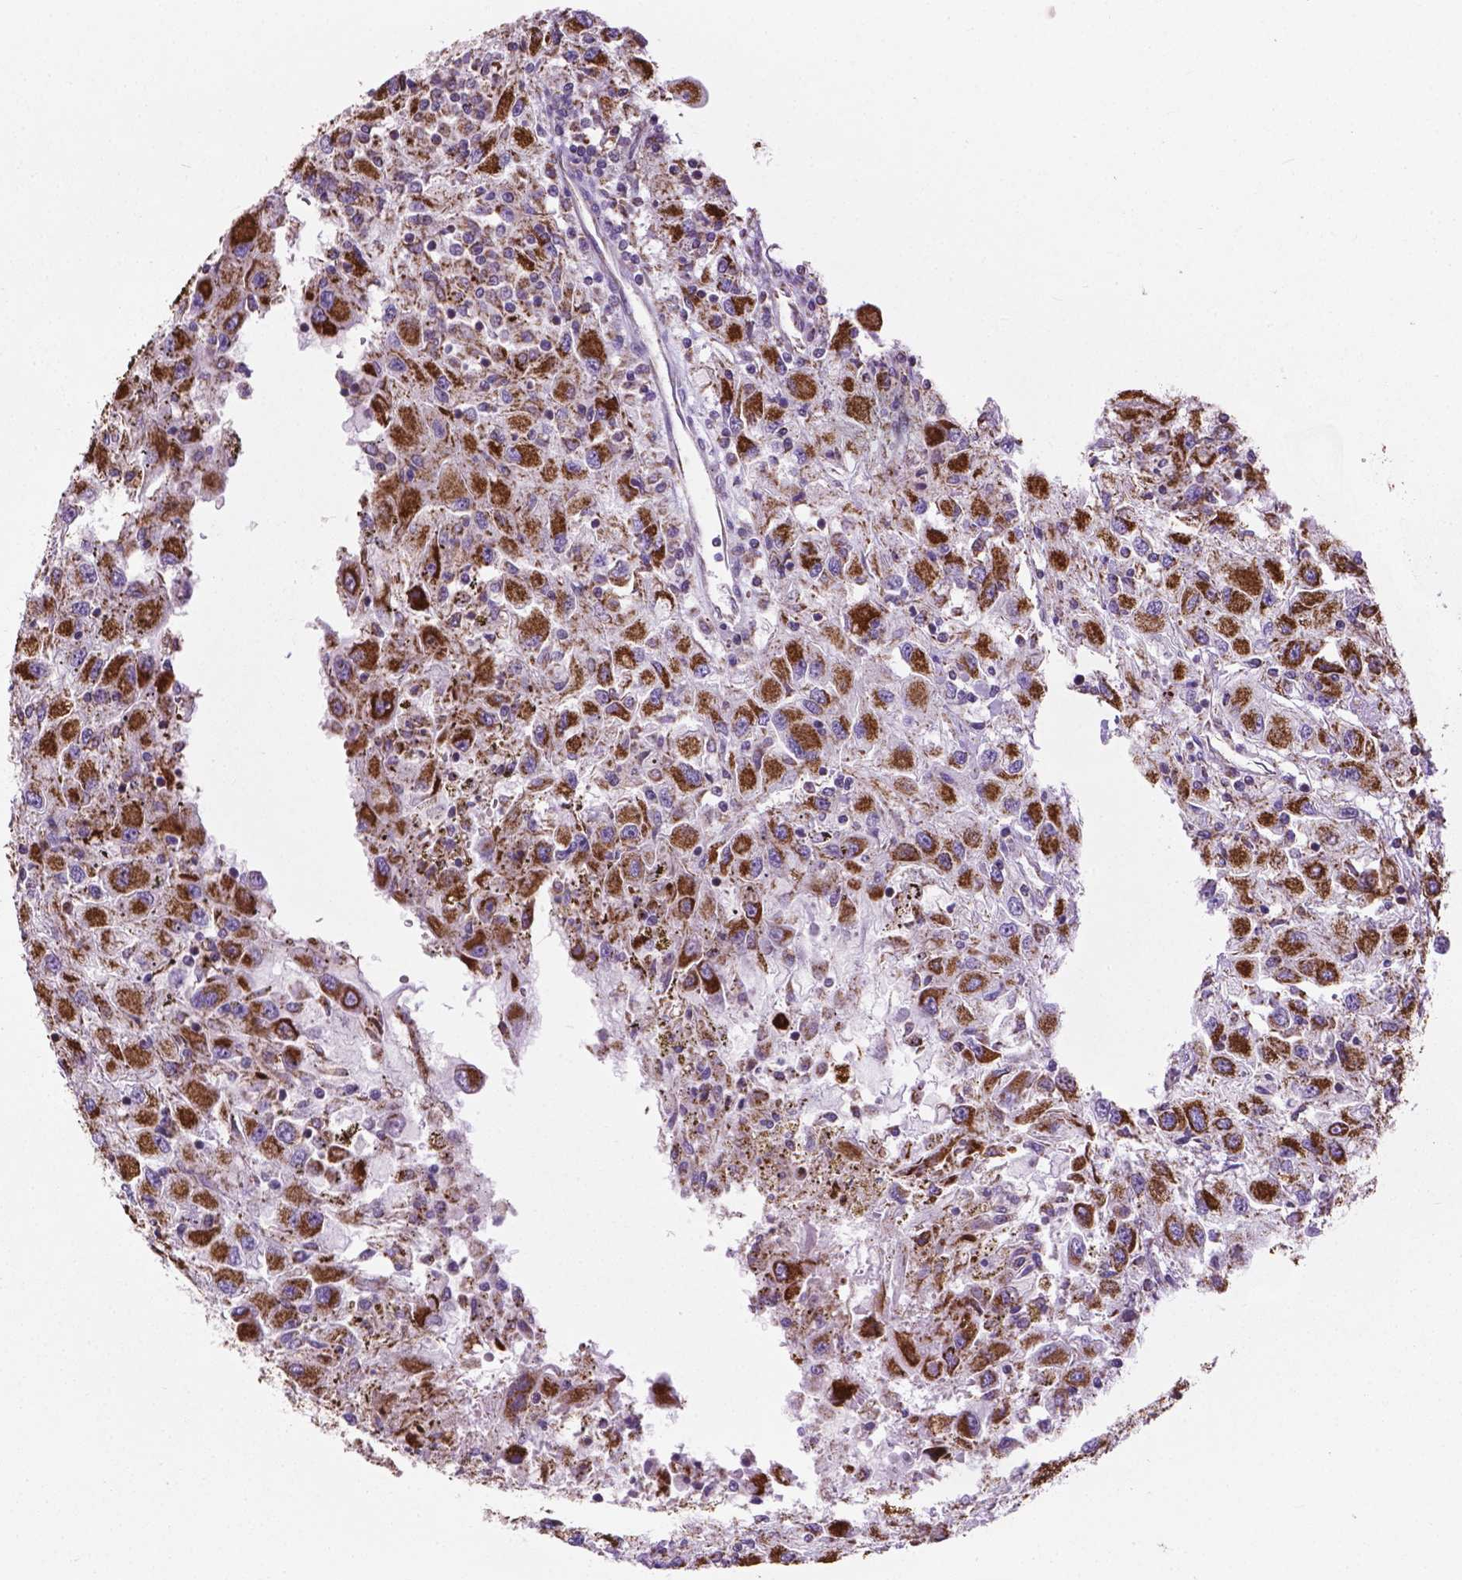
{"staining": {"intensity": "strong", "quantity": ">75%", "location": "cytoplasmic/membranous"}, "tissue": "renal cancer", "cell_type": "Tumor cells", "image_type": "cancer", "snomed": [{"axis": "morphology", "description": "Adenocarcinoma, NOS"}, {"axis": "topography", "description": "Kidney"}], "caption": "Brown immunohistochemical staining in renal cancer shows strong cytoplasmic/membranous expression in approximately >75% of tumor cells.", "gene": "VDAC1", "patient": {"sex": "female", "age": 67}}